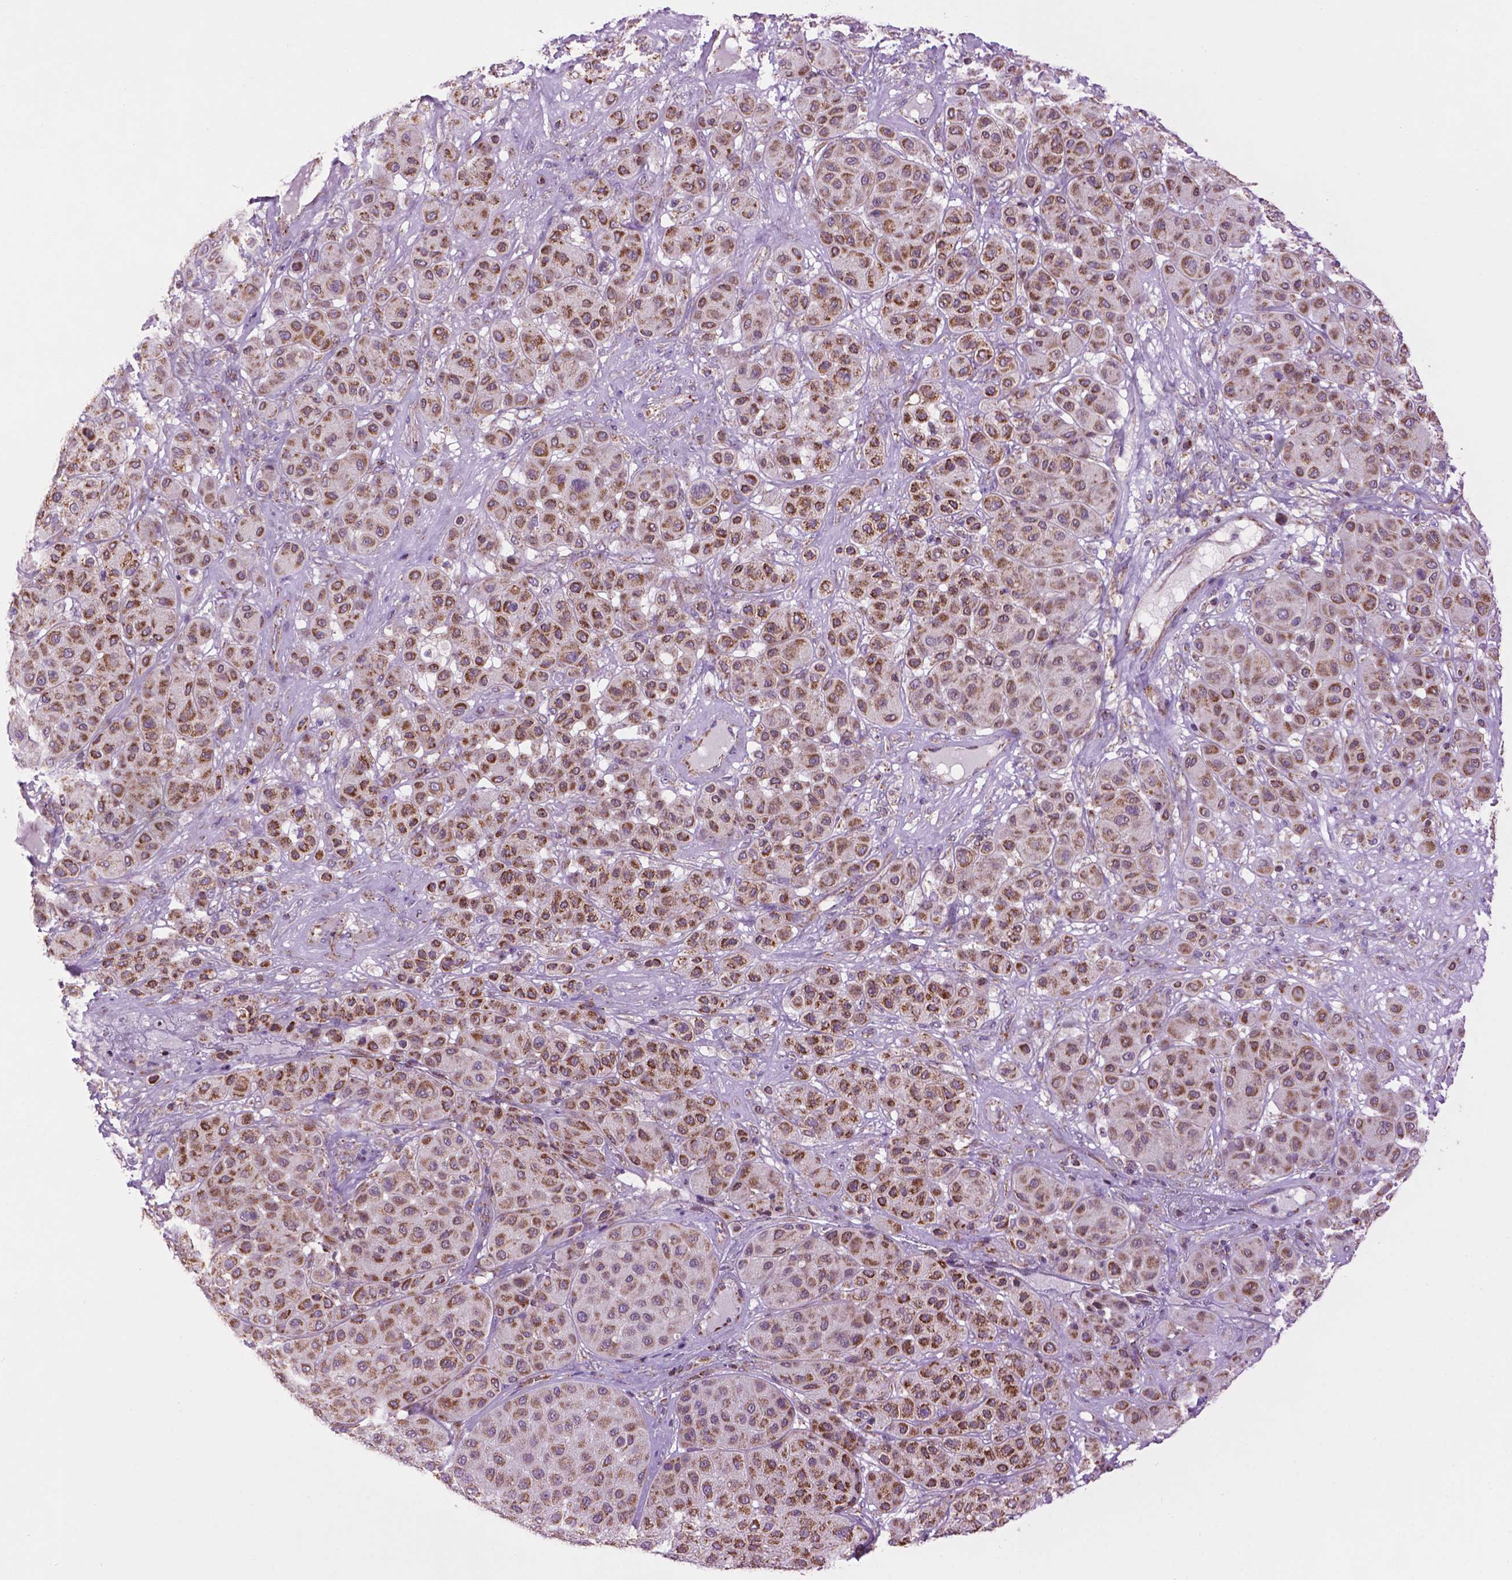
{"staining": {"intensity": "strong", "quantity": ">75%", "location": "cytoplasmic/membranous"}, "tissue": "melanoma", "cell_type": "Tumor cells", "image_type": "cancer", "snomed": [{"axis": "morphology", "description": "Malignant melanoma, Metastatic site"}, {"axis": "topography", "description": "Smooth muscle"}], "caption": "Malignant melanoma (metastatic site) was stained to show a protein in brown. There is high levels of strong cytoplasmic/membranous staining in approximately >75% of tumor cells. The staining is performed using DAB brown chromogen to label protein expression. The nuclei are counter-stained blue using hematoxylin.", "gene": "PYCR3", "patient": {"sex": "male", "age": 41}}